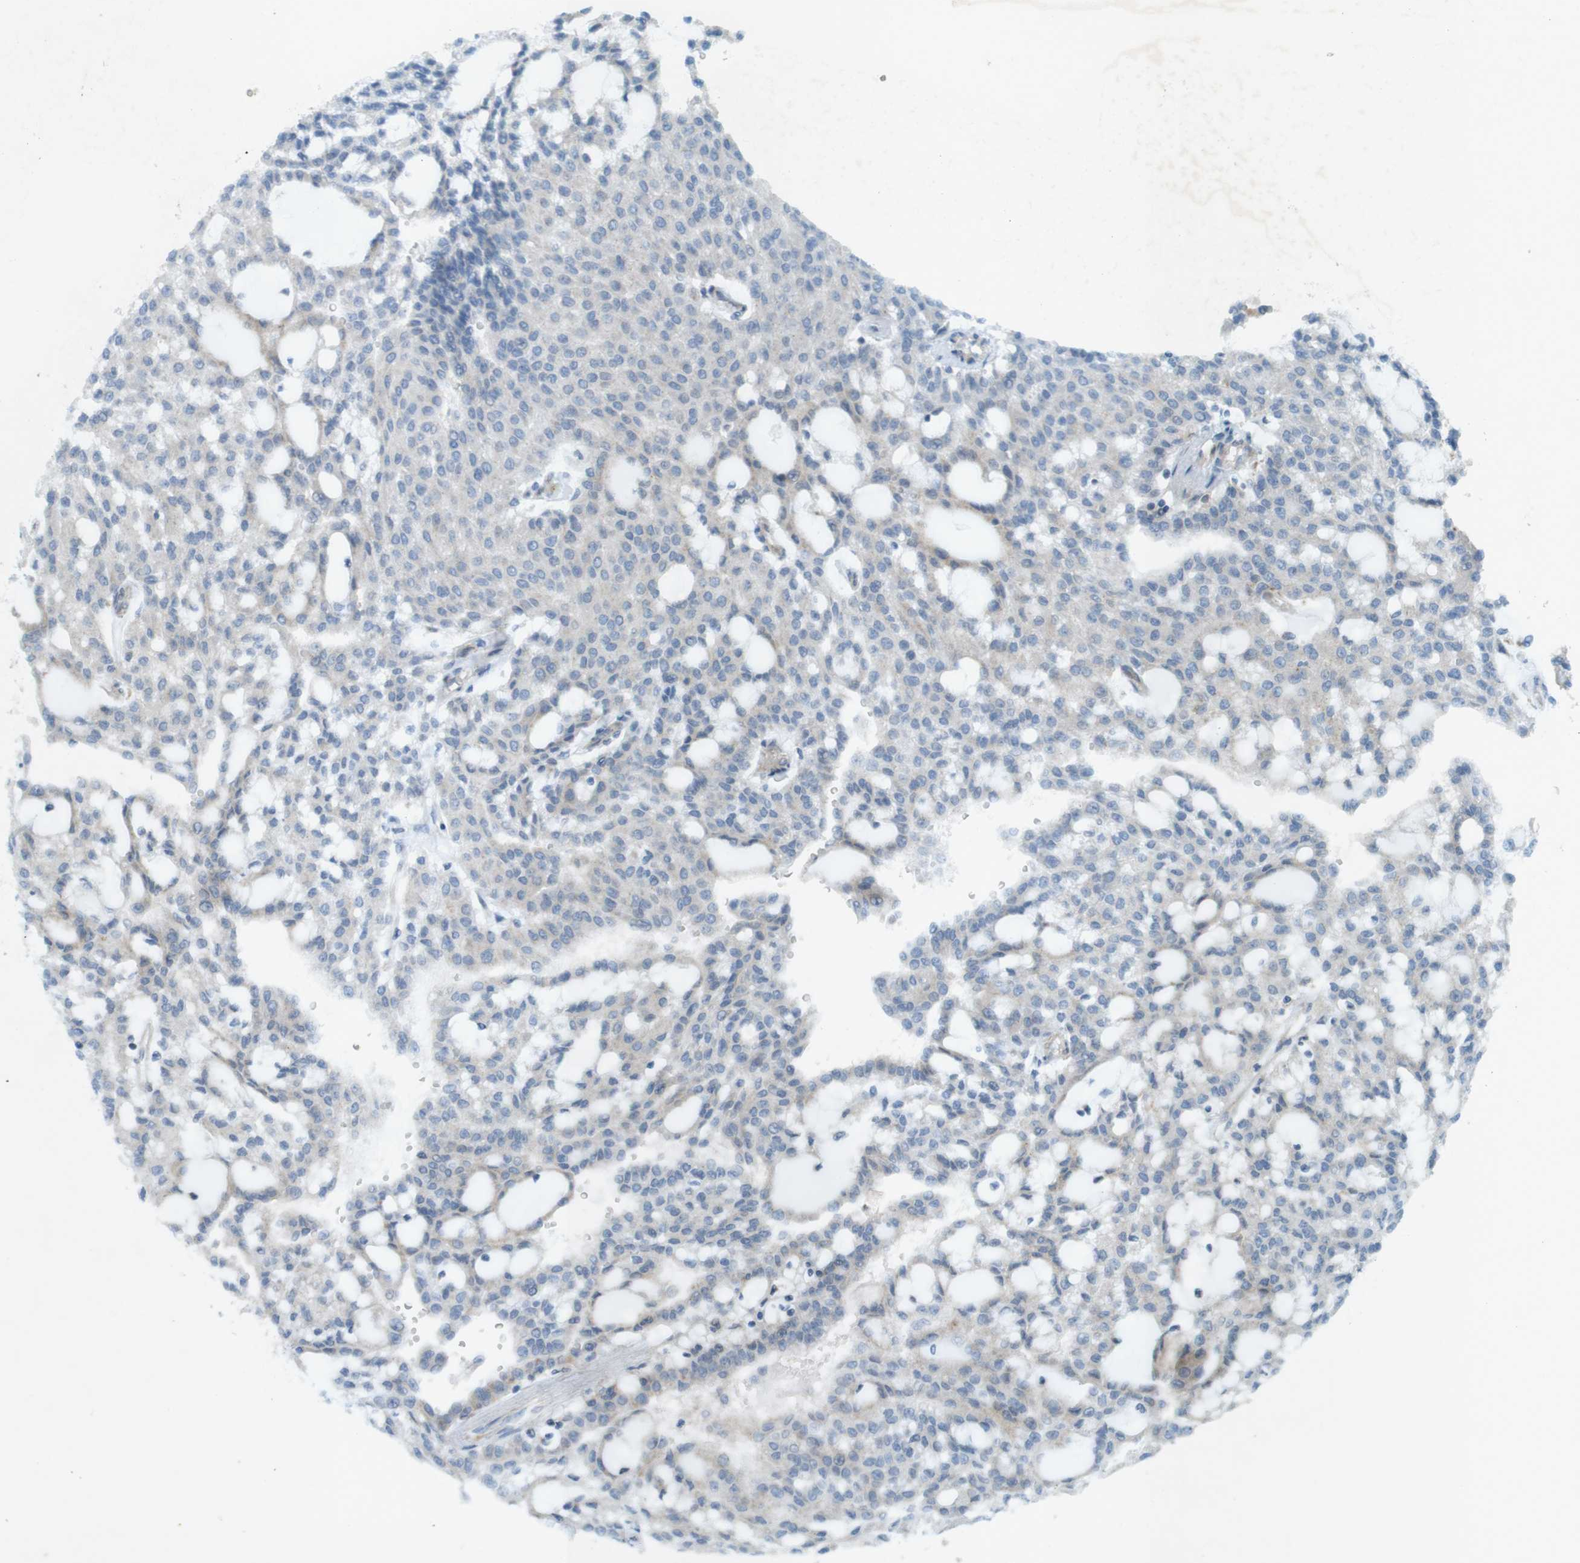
{"staining": {"intensity": "weak", "quantity": "25%-75%", "location": "cytoplasmic/membranous"}, "tissue": "renal cancer", "cell_type": "Tumor cells", "image_type": "cancer", "snomed": [{"axis": "morphology", "description": "Adenocarcinoma, NOS"}, {"axis": "topography", "description": "Kidney"}], "caption": "A histopathology image showing weak cytoplasmic/membranous staining in approximately 25%-75% of tumor cells in renal cancer (adenocarcinoma), as visualized by brown immunohistochemical staining.", "gene": "TYW1", "patient": {"sex": "male", "age": 63}}